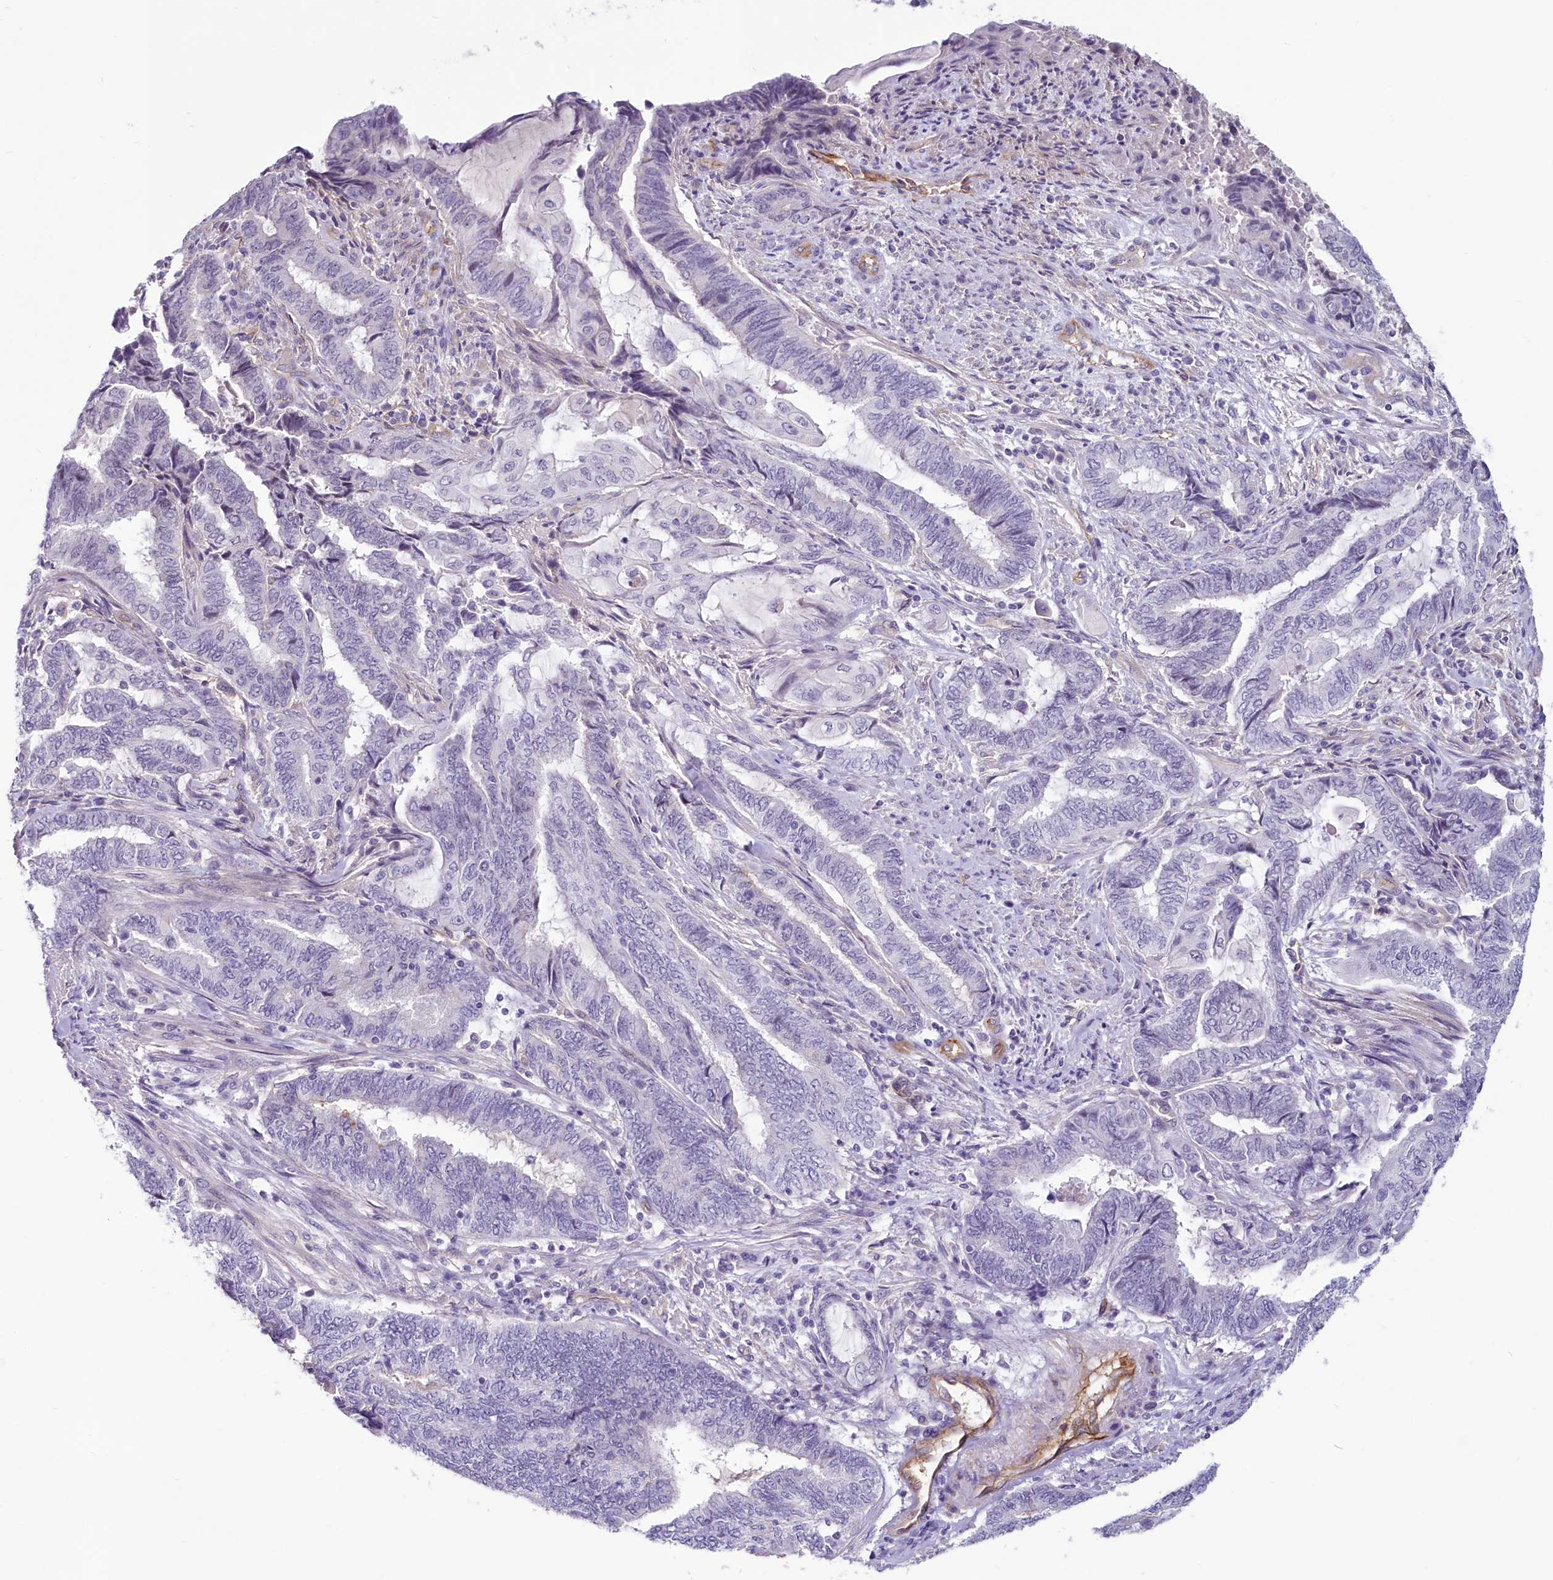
{"staining": {"intensity": "negative", "quantity": "none", "location": "none"}, "tissue": "endometrial cancer", "cell_type": "Tumor cells", "image_type": "cancer", "snomed": [{"axis": "morphology", "description": "Adenocarcinoma, NOS"}, {"axis": "topography", "description": "Uterus"}, {"axis": "topography", "description": "Endometrium"}], "caption": "A high-resolution photomicrograph shows immunohistochemistry (IHC) staining of endometrial cancer, which exhibits no significant staining in tumor cells.", "gene": "PROCR", "patient": {"sex": "female", "age": 70}}